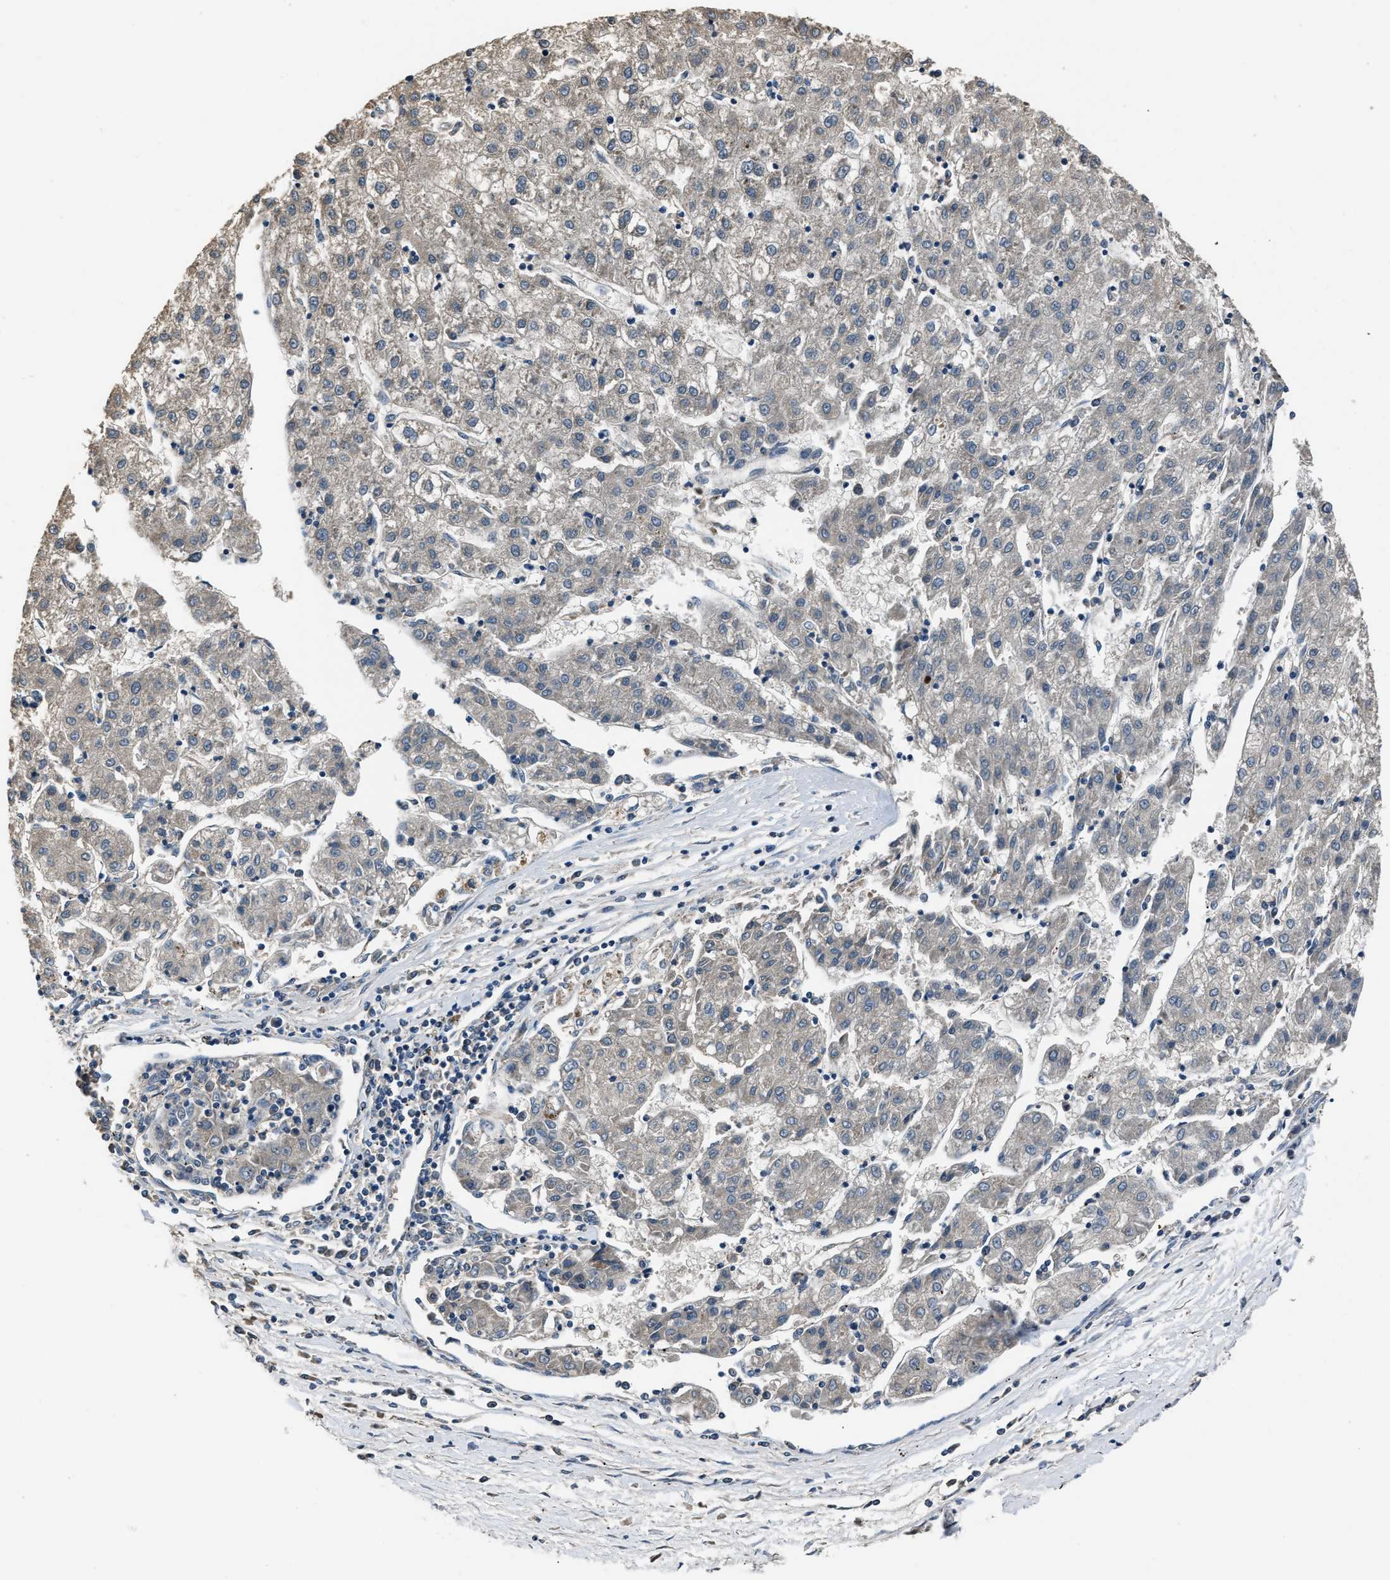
{"staining": {"intensity": "negative", "quantity": "none", "location": "none"}, "tissue": "liver cancer", "cell_type": "Tumor cells", "image_type": "cancer", "snomed": [{"axis": "morphology", "description": "Carcinoma, Hepatocellular, NOS"}, {"axis": "topography", "description": "Liver"}], "caption": "Tumor cells show no significant protein expression in liver cancer.", "gene": "TNRC18", "patient": {"sex": "male", "age": 72}}